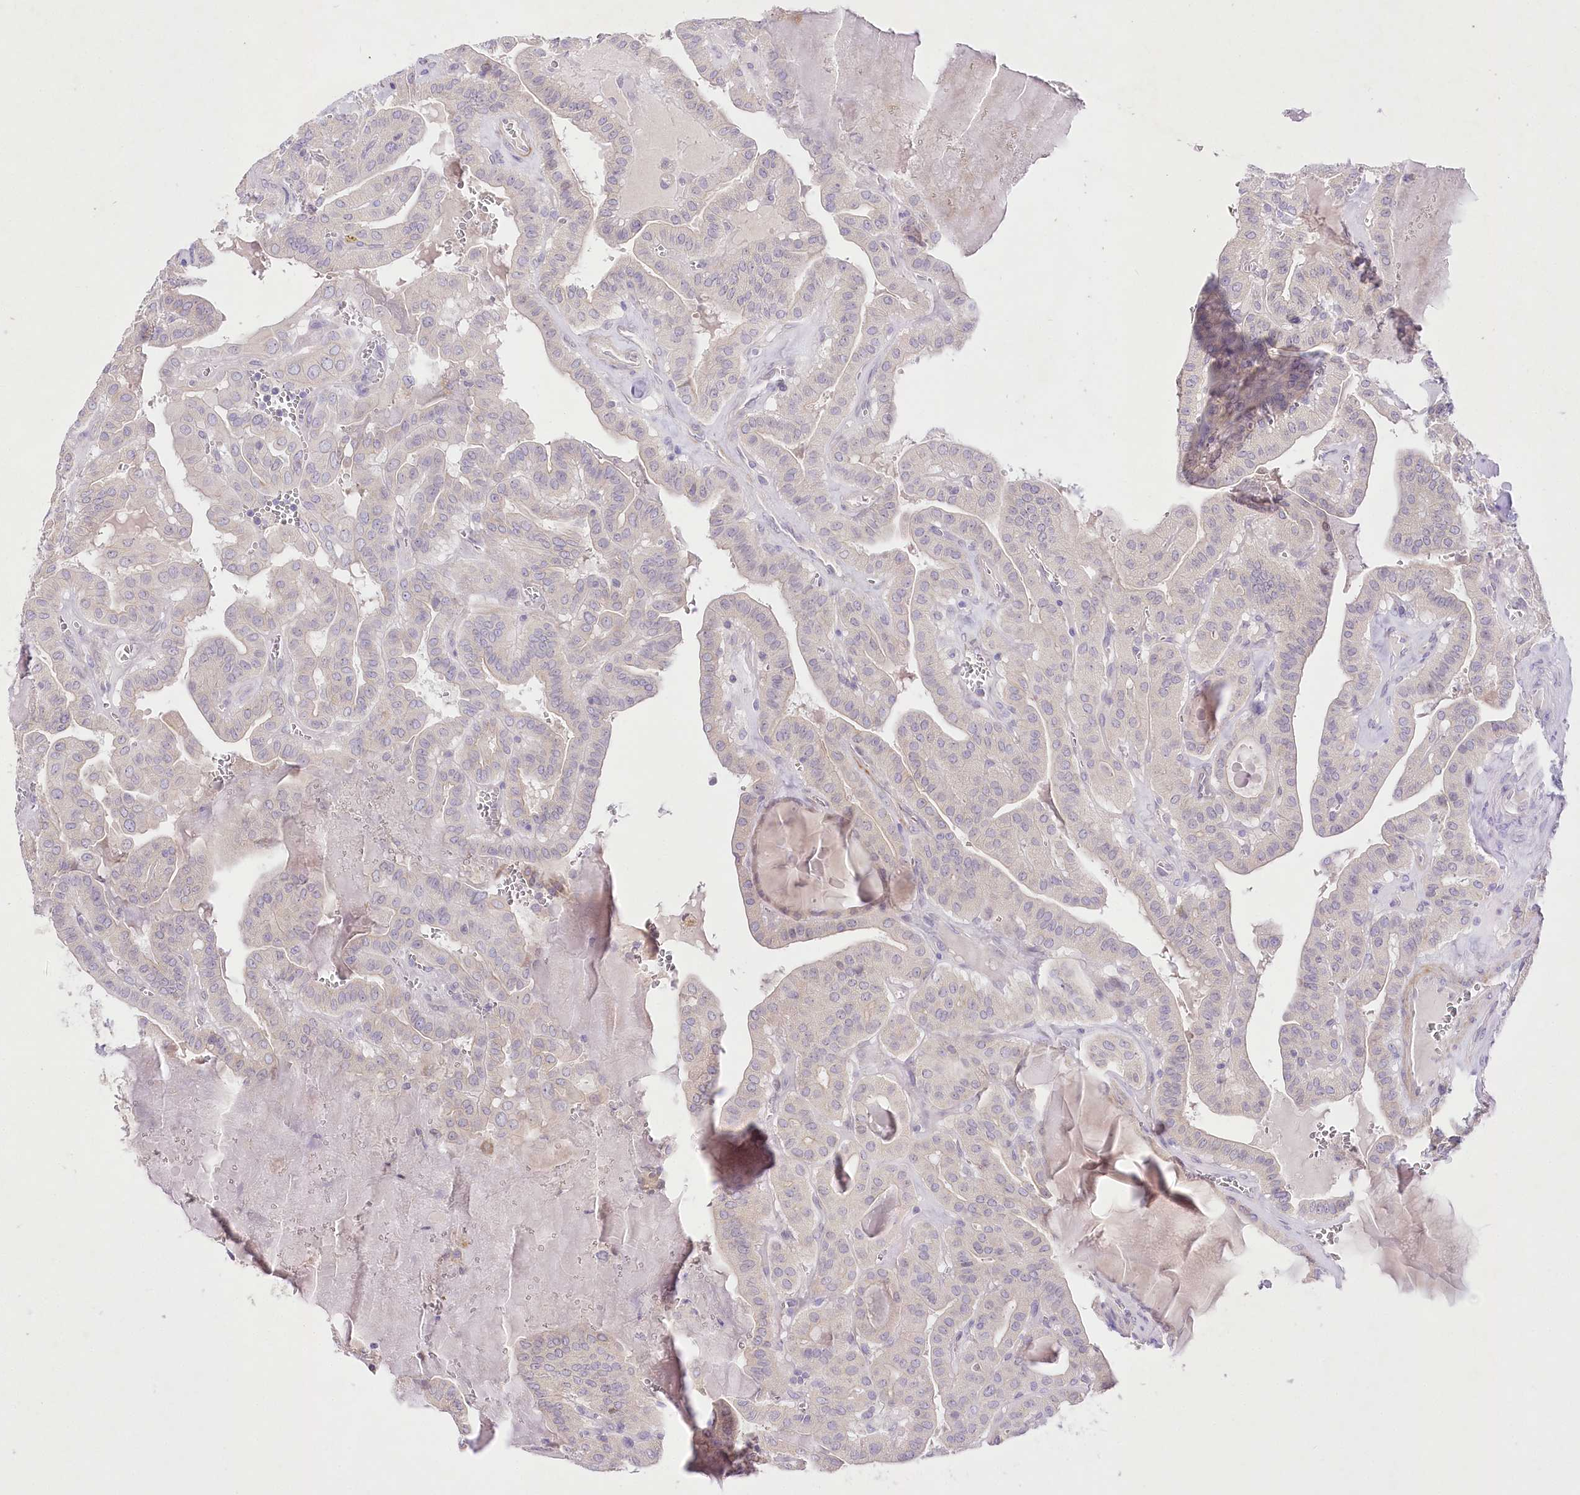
{"staining": {"intensity": "negative", "quantity": "none", "location": "none"}, "tissue": "thyroid cancer", "cell_type": "Tumor cells", "image_type": "cancer", "snomed": [{"axis": "morphology", "description": "Papillary adenocarcinoma, NOS"}, {"axis": "topography", "description": "Thyroid gland"}], "caption": "Histopathology image shows no significant protein positivity in tumor cells of thyroid cancer.", "gene": "LRRC14B", "patient": {"sex": "male", "age": 52}}